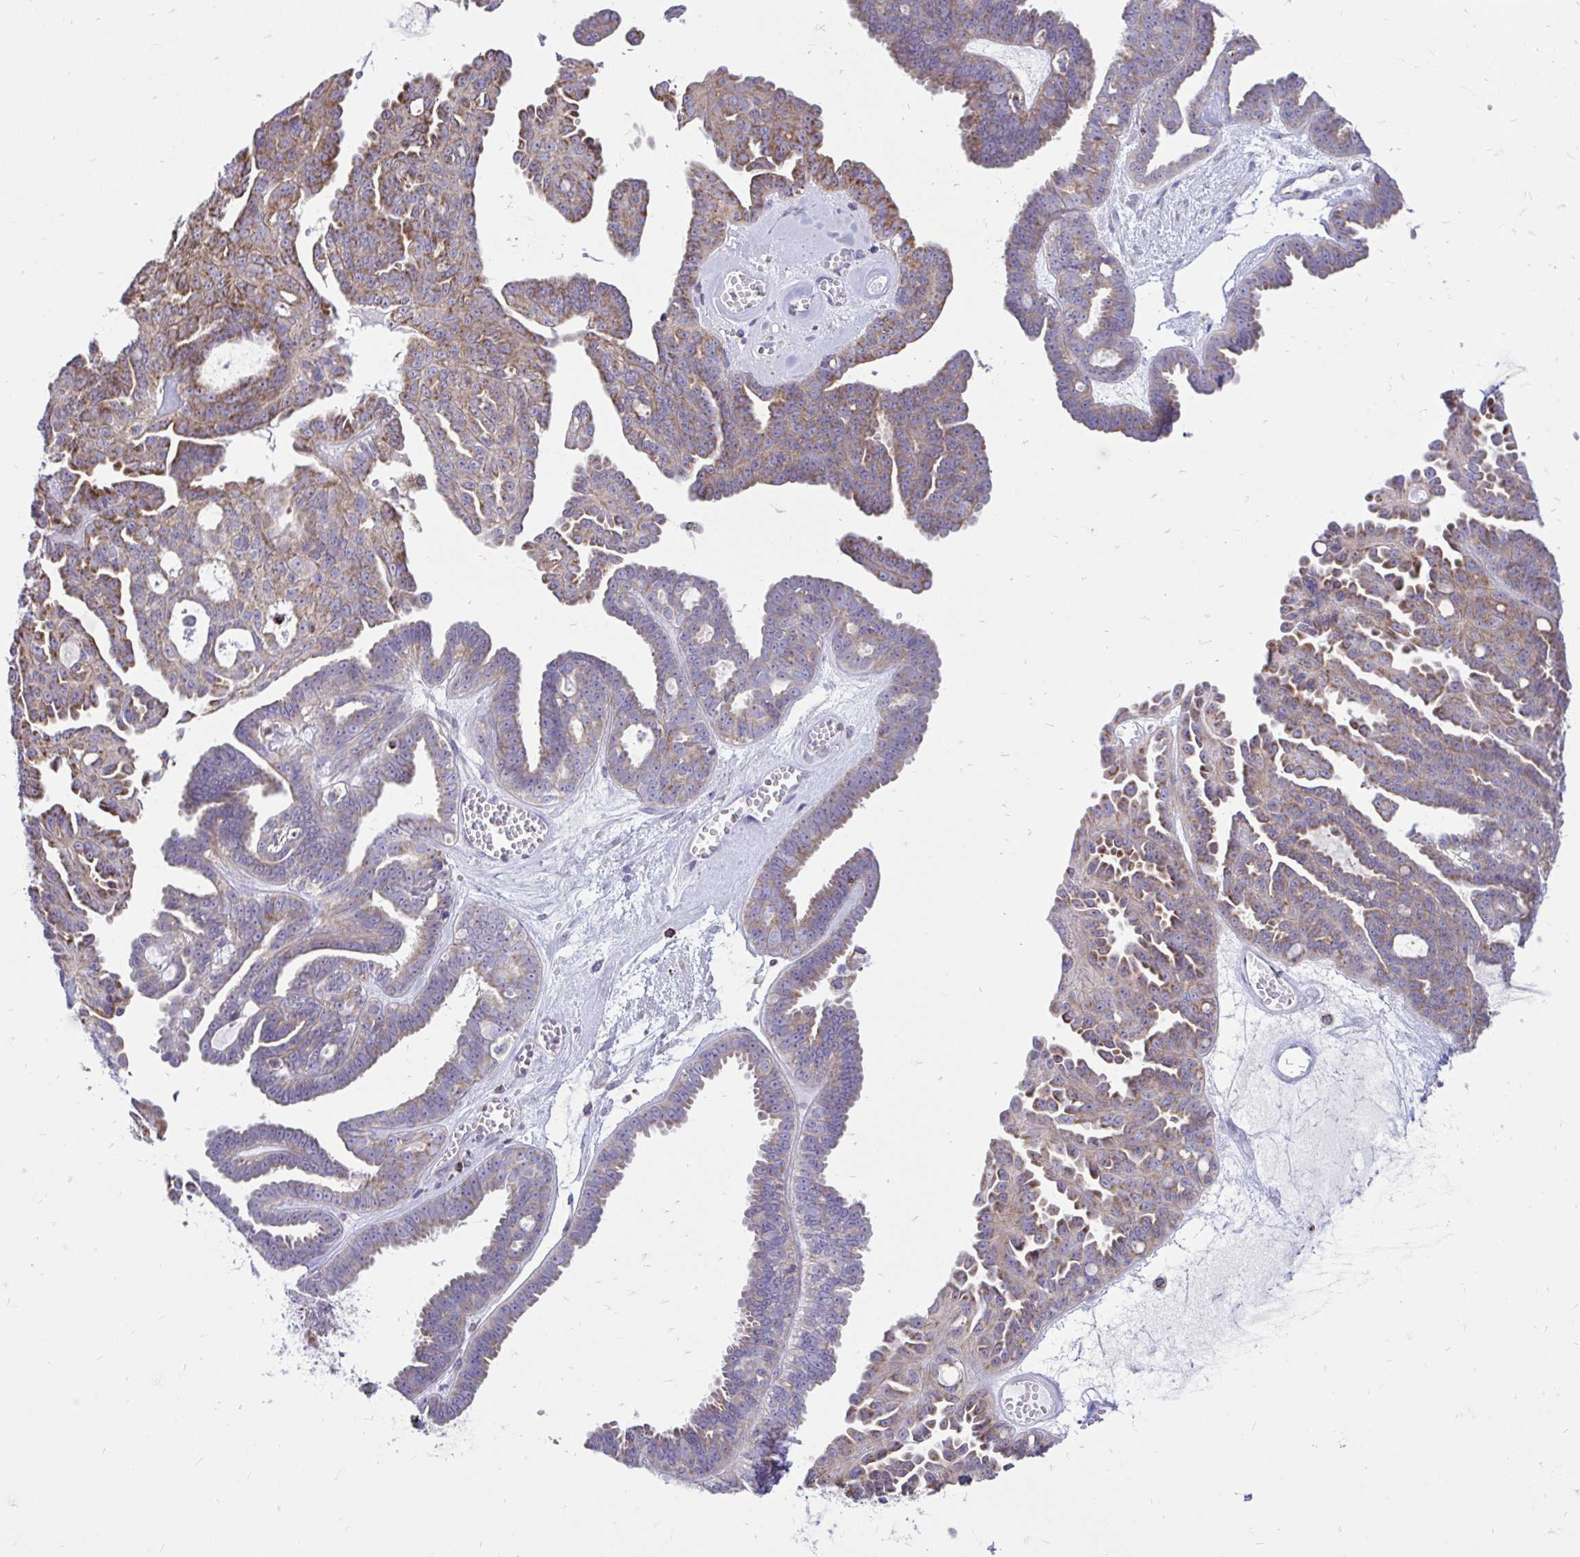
{"staining": {"intensity": "moderate", "quantity": "25%-75%", "location": "cytoplasmic/membranous"}, "tissue": "ovarian cancer", "cell_type": "Tumor cells", "image_type": "cancer", "snomed": [{"axis": "morphology", "description": "Cystadenocarcinoma, serous, NOS"}, {"axis": "topography", "description": "Ovary"}], "caption": "A medium amount of moderate cytoplasmic/membranous positivity is seen in about 25%-75% of tumor cells in ovarian cancer (serous cystadenocarcinoma) tissue. (brown staining indicates protein expression, while blue staining denotes nuclei).", "gene": "SPTBN2", "patient": {"sex": "female", "age": 71}}